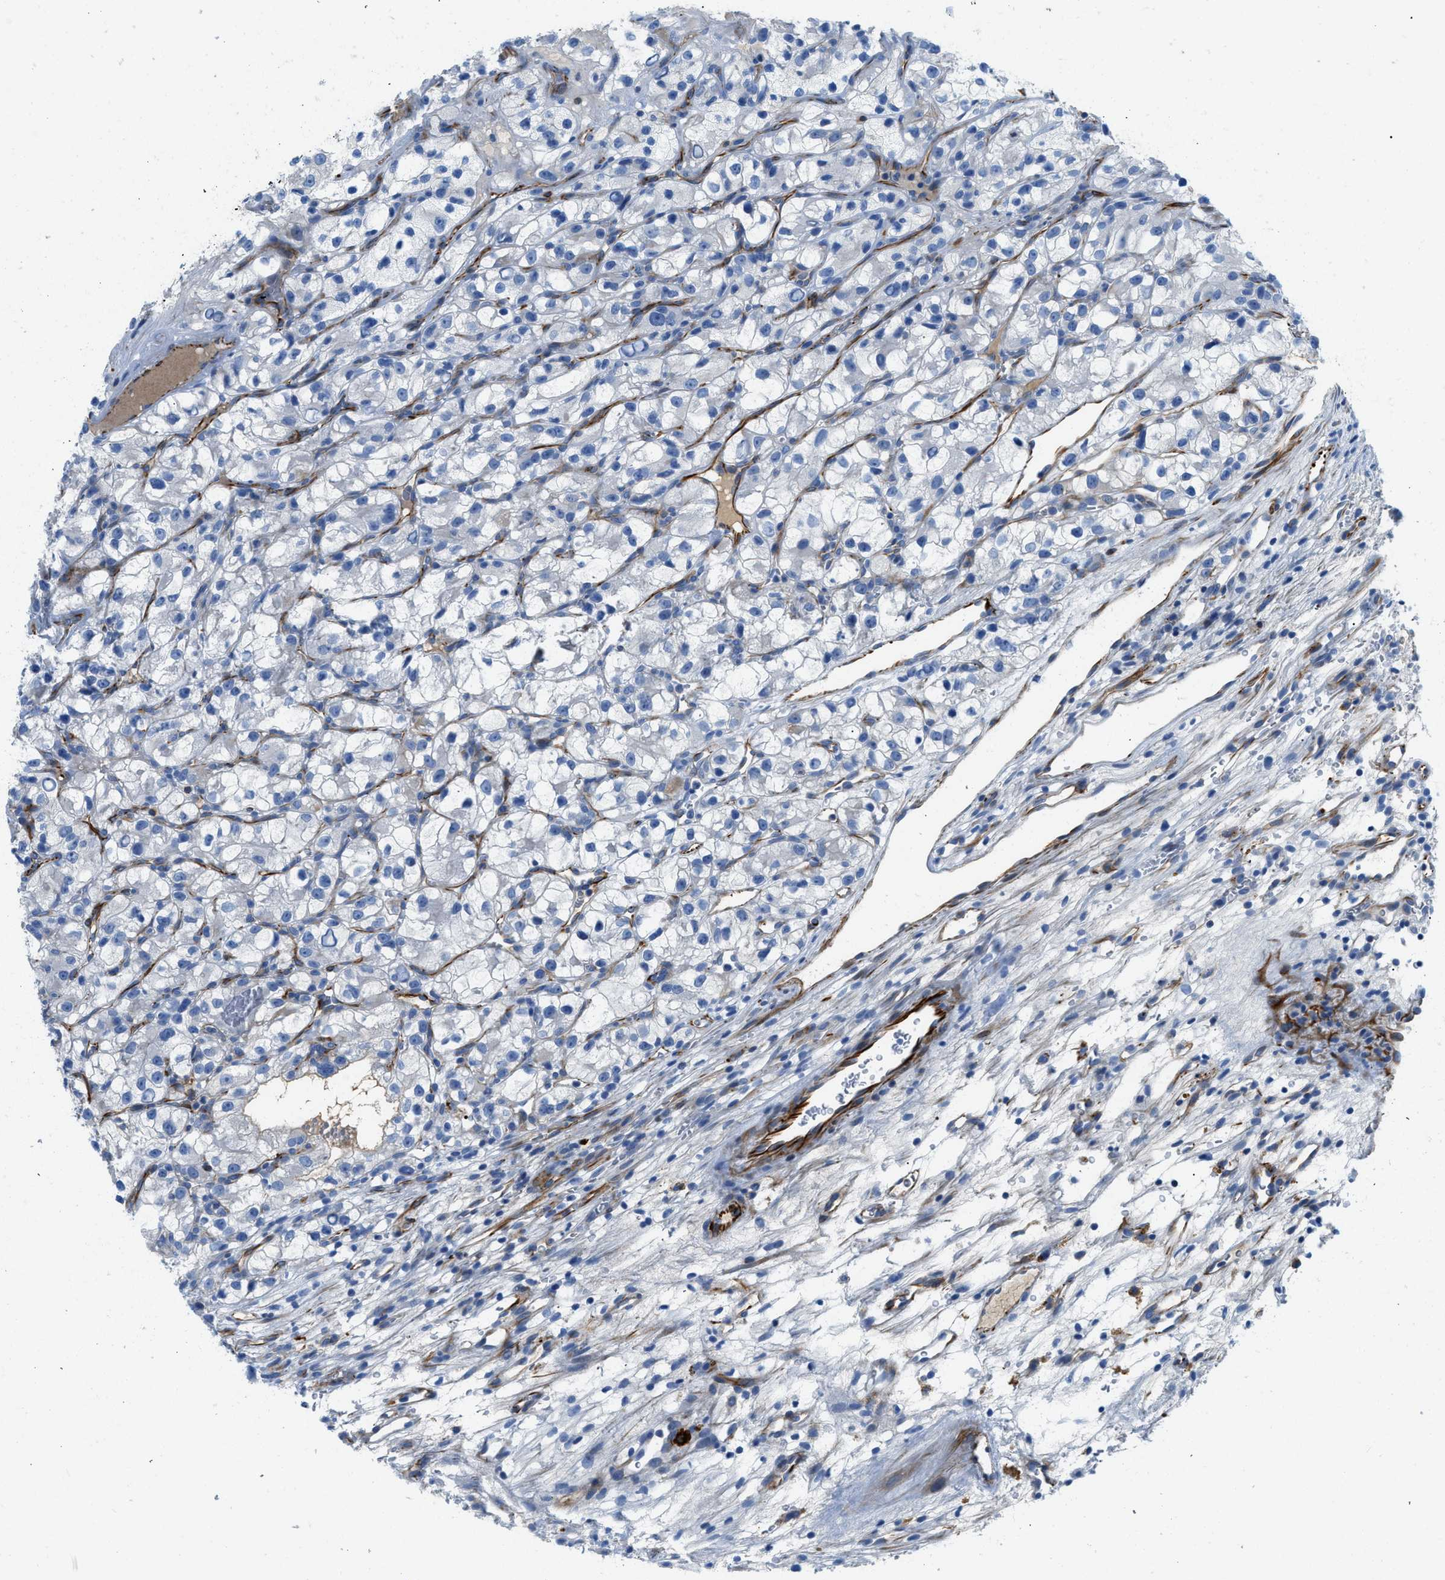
{"staining": {"intensity": "negative", "quantity": "none", "location": "none"}, "tissue": "renal cancer", "cell_type": "Tumor cells", "image_type": "cancer", "snomed": [{"axis": "morphology", "description": "Adenocarcinoma, NOS"}, {"axis": "topography", "description": "Kidney"}], "caption": "Human adenocarcinoma (renal) stained for a protein using immunohistochemistry (IHC) demonstrates no positivity in tumor cells.", "gene": "XCR1", "patient": {"sex": "female", "age": 57}}